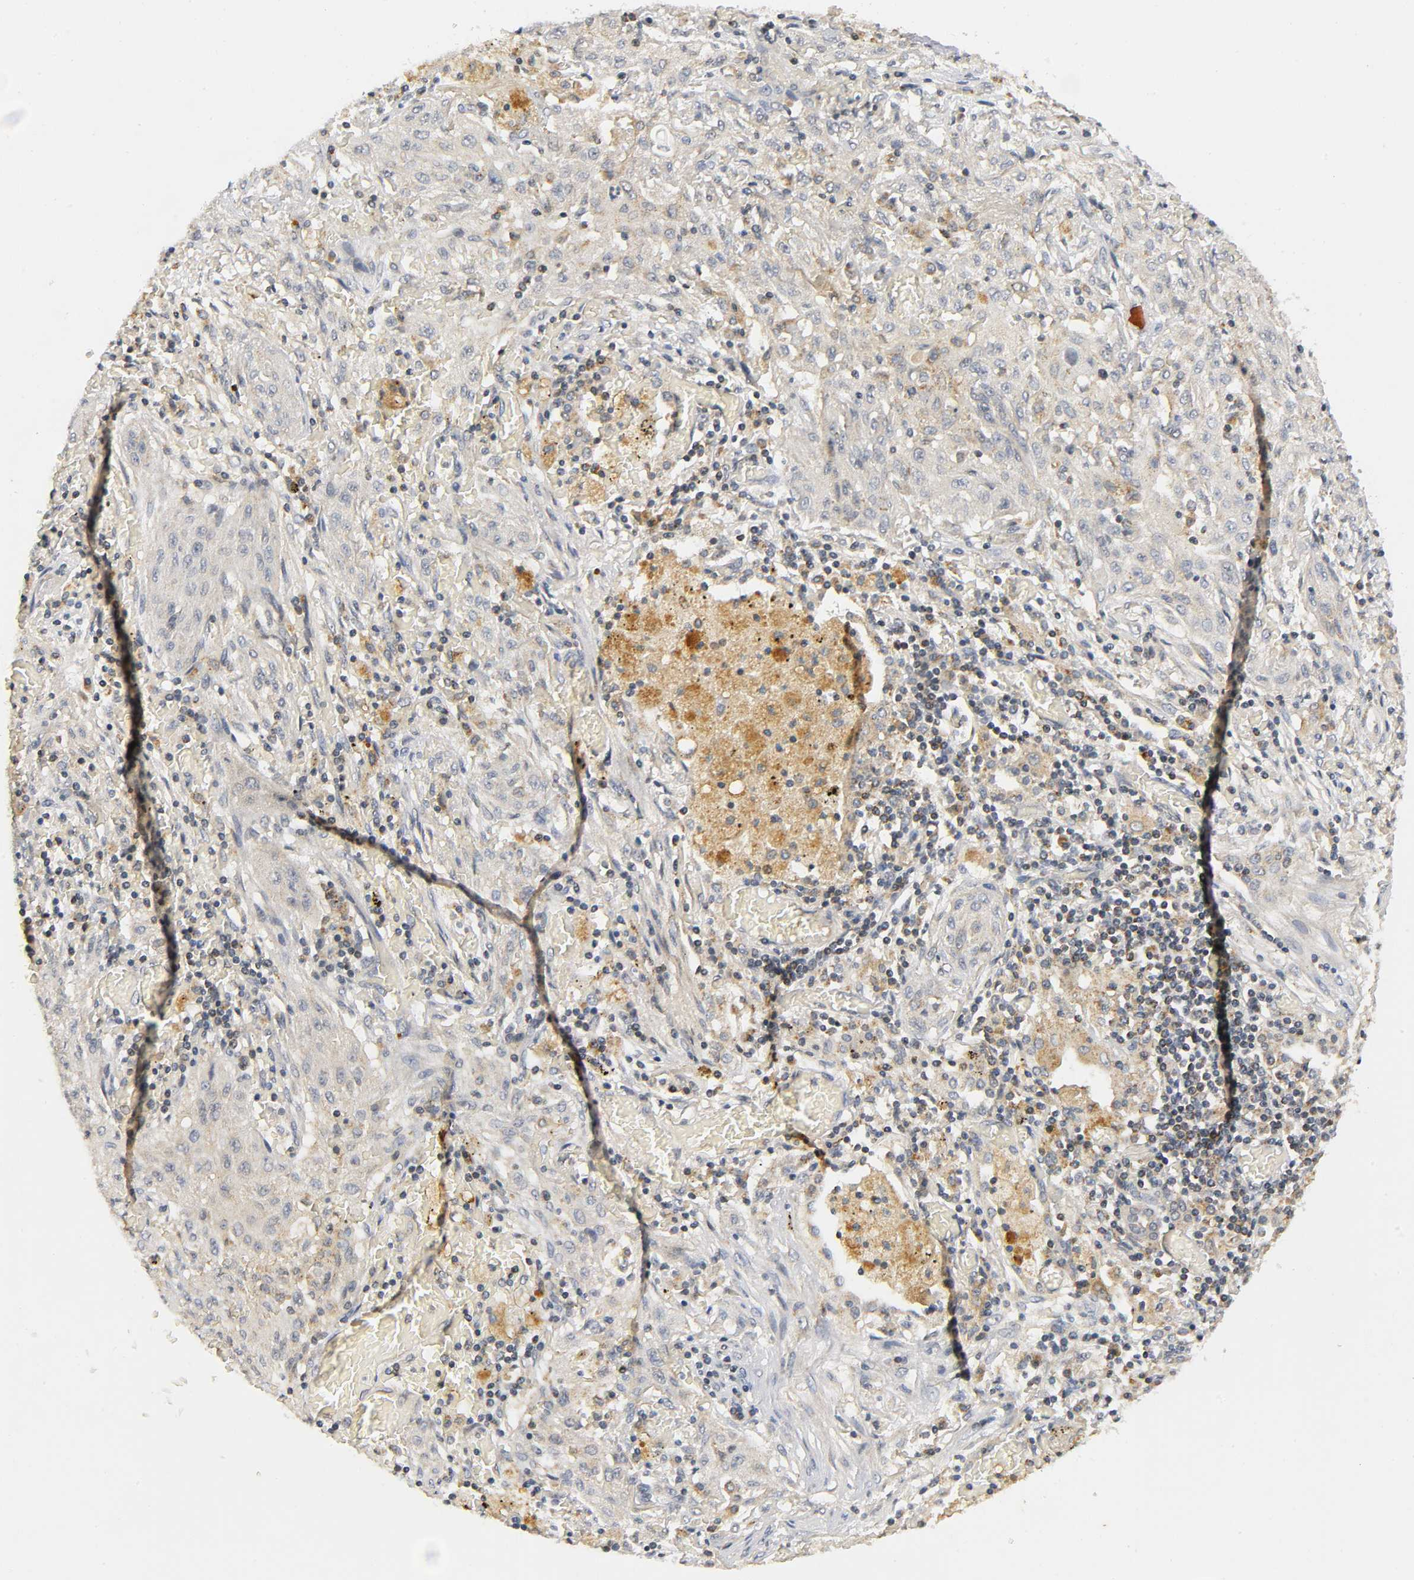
{"staining": {"intensity": "weak", "quantity": "25%-75%", "location": "cytoplasmic/membranous"}, "tissue": "lung cancer", "cell_type": "Tumor cells", "image_type": "cancer", "snomed": [{"axis": "morphology", "description": "Squamous cell carcinoma, NOS"}, {"axis": "topography", "description": "Lung"}], "caption": "Lung cancer was stained to show a protein in brown. There is low levels of weak cytoplasmic/membranous positivity in about 25%-75% of tumor cells.", "gene": "NRP1", "patient": {"sex": "female", "age": 47}}